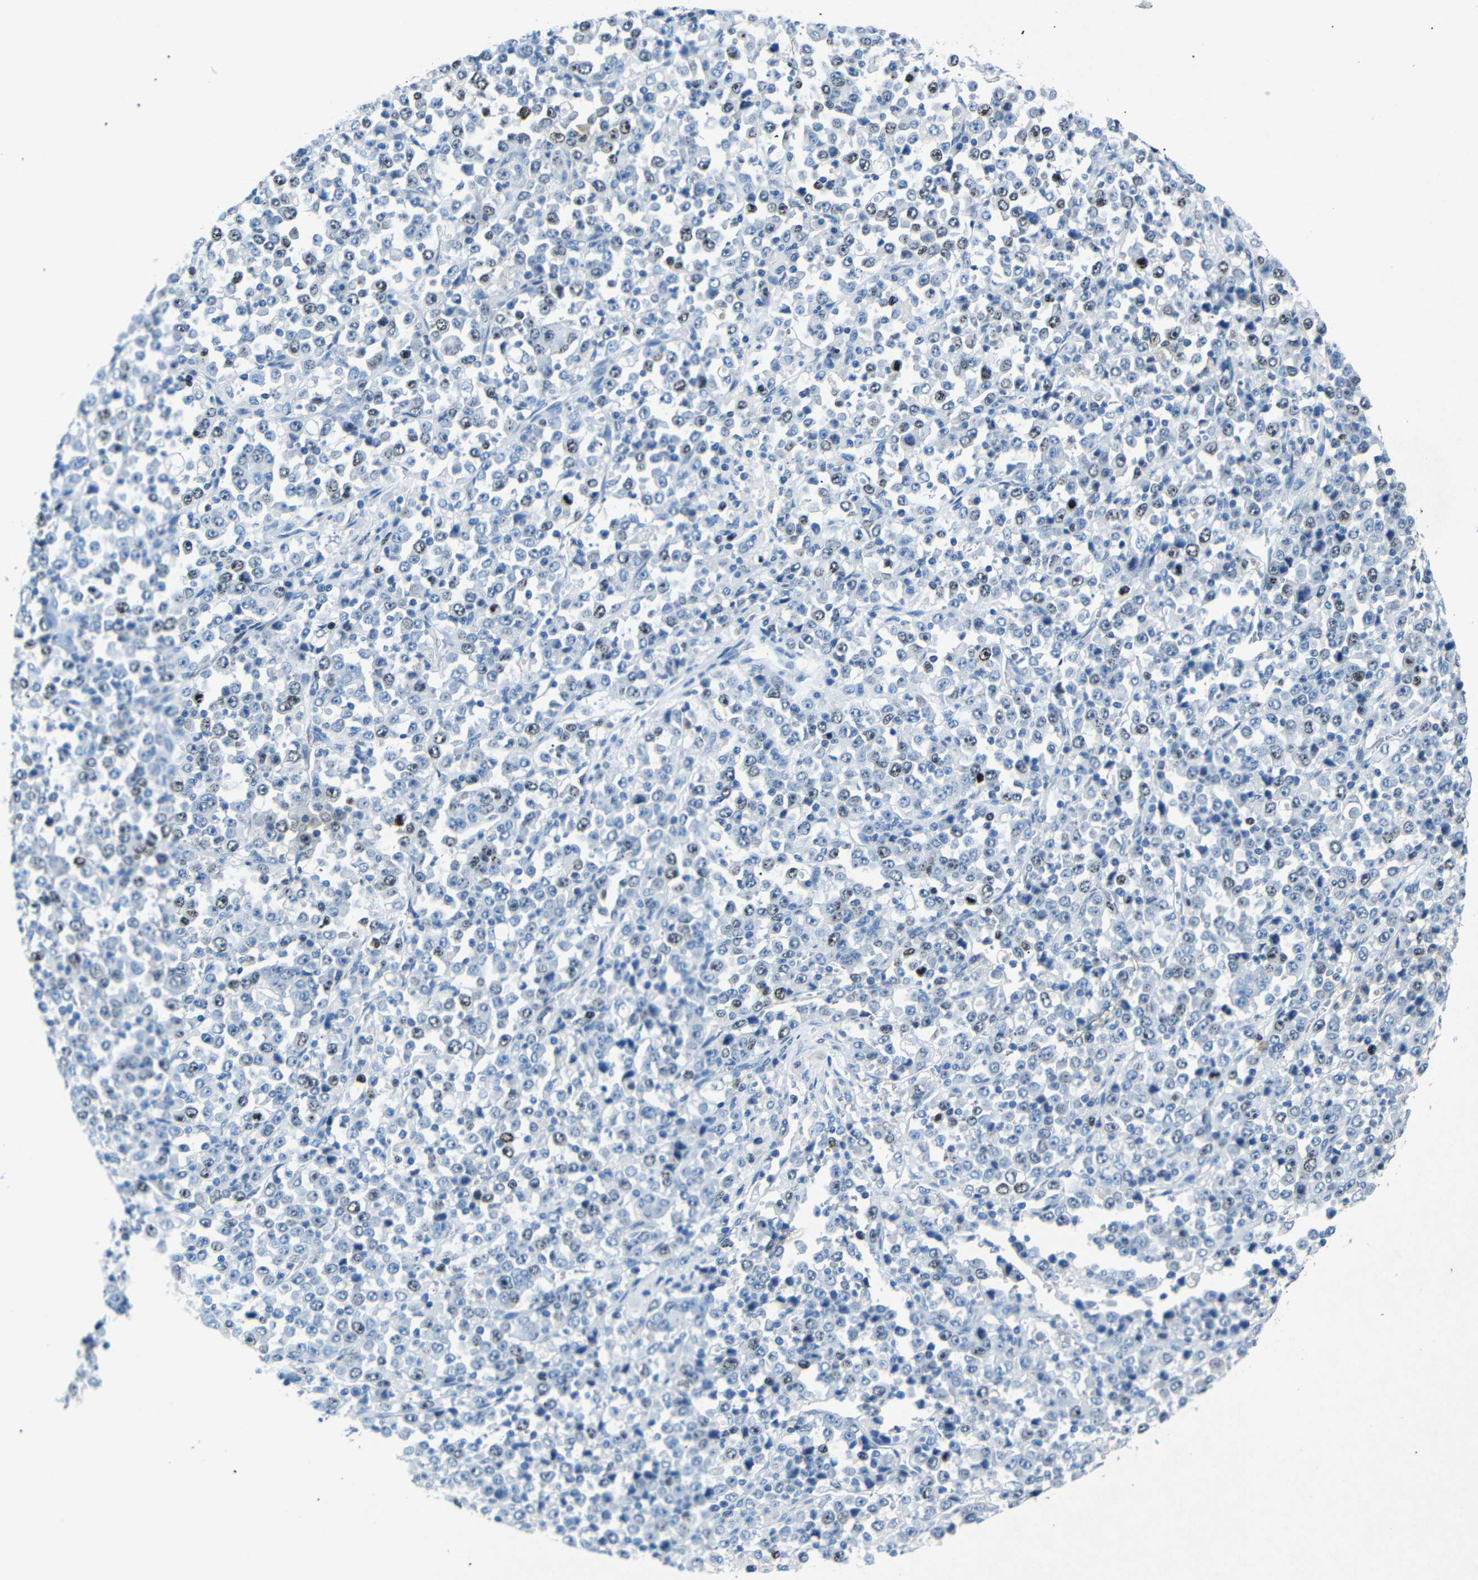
{"staining": {"intensity": "moderate", "quantity": "<25%", "location": "nuclear"}, "tissue": "stomach cancer", "cell_type": "Tumor cells", "image_type": "cancer", "snomed": [{"axis": "morphology", "description": "Normal tissue, NOS"}, {"axis": "morphology", "description": "Adenocarcinoma, NOS"}, {"axis": "topography", "description": "Stomach, upper"}, {"axis": "topography", "description": "Stomach"}], "caption": "Stomach adenocarcinoma was stained to show a protein in brown. There is low levels of moderate nuclear expression in approximately <25% of tumor cells.", "gene": "INCENP", "patient": {"sex": "male", "age": 59}}